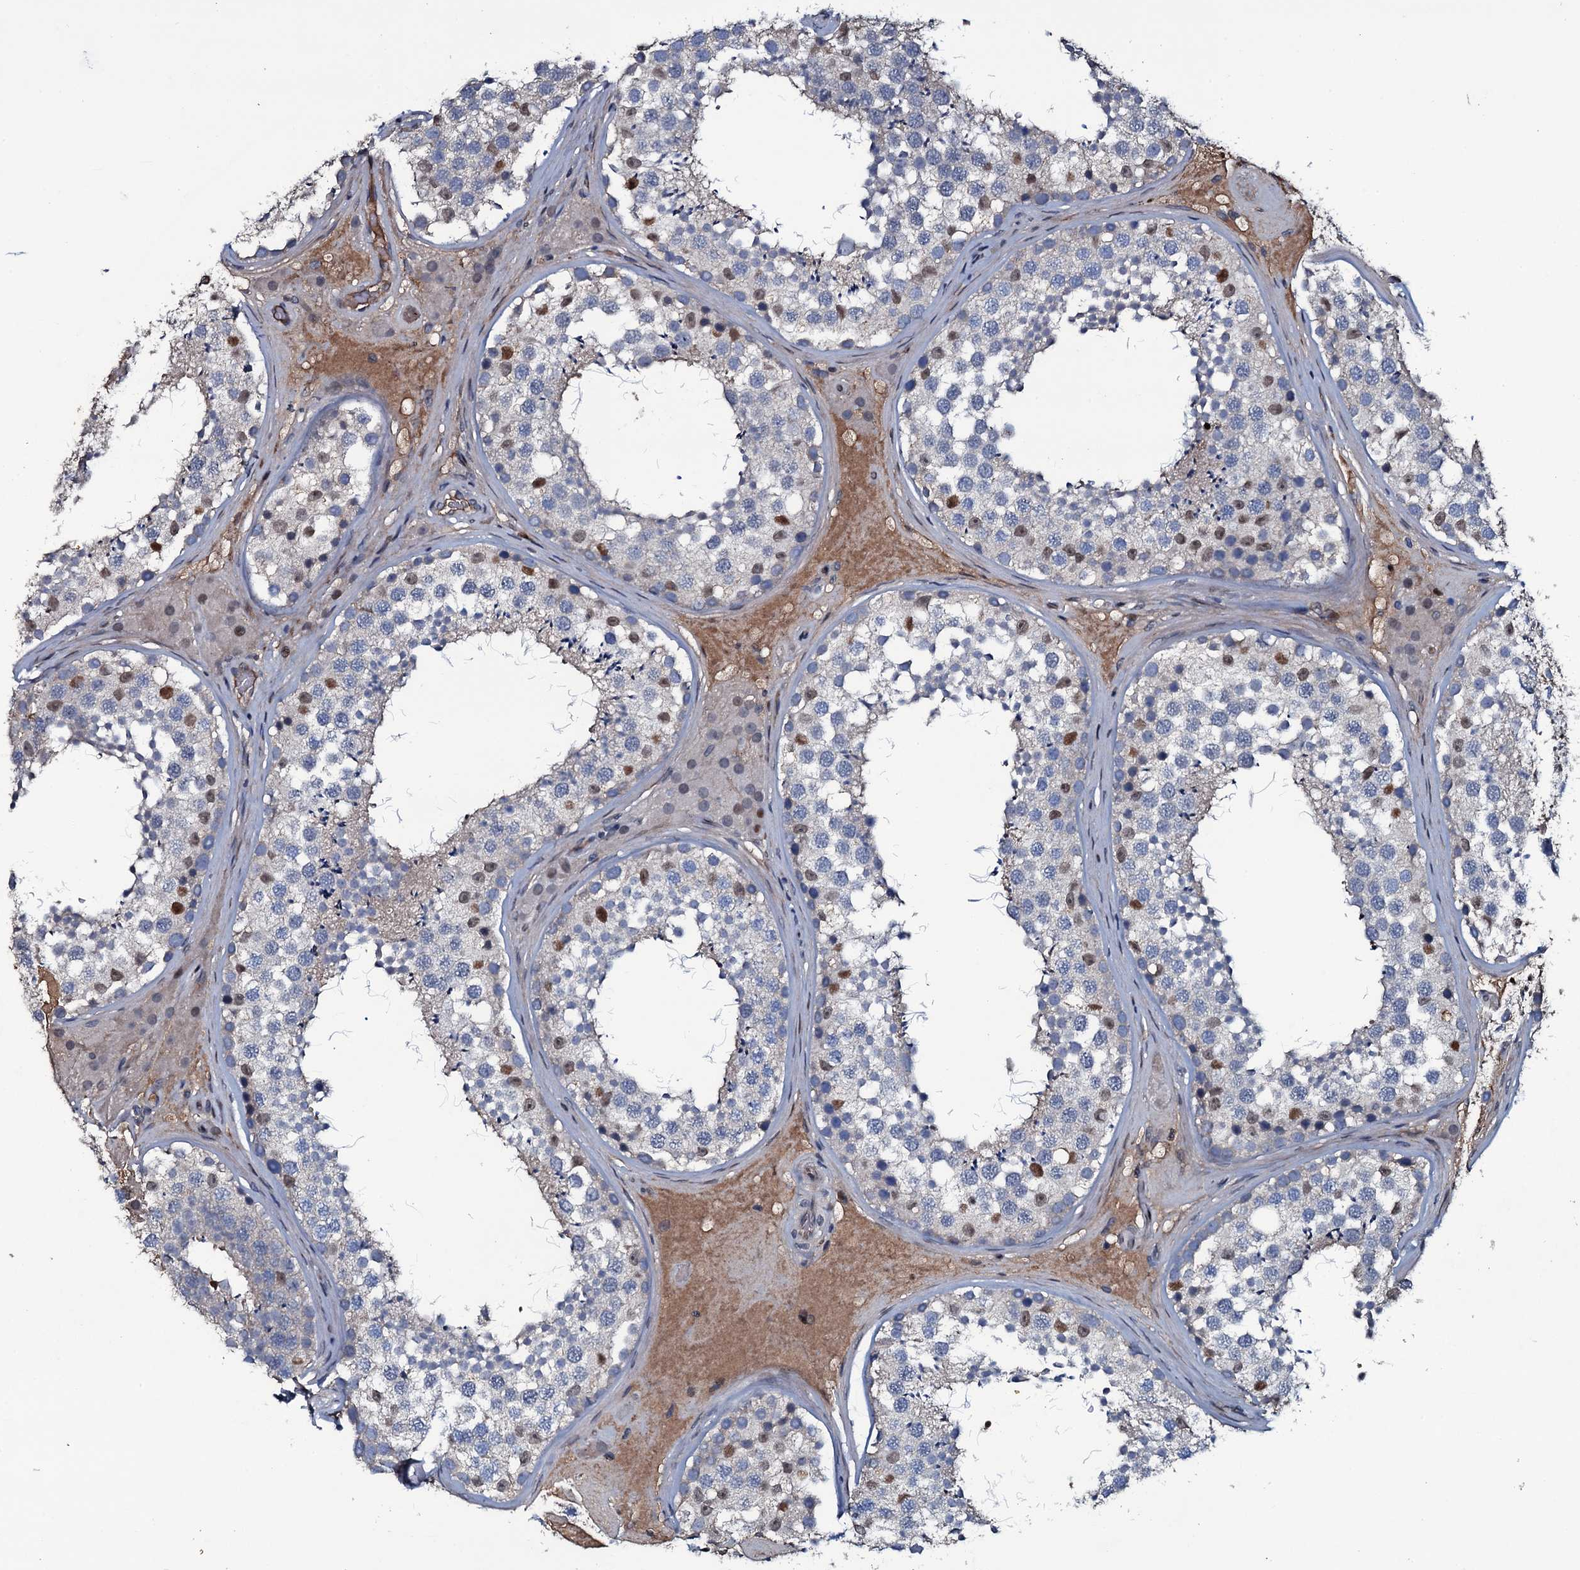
{"staining": {"intensity": "moderate", "quantity": "<25%", "location": "nuclear"}, "tissue": "testis", "cell_type": "Cells in seminiferous ducts", "image_type": "normal", "snomed": [{"axis": "morphology", "description": "Normal tissue, NOS"}, {"axis": "topography", "description": "Testis"}], "caption": "Testis was stained to show a protein in brown. There is low levels of moderate nuclear staining in about <25% of cells in seminiferous ducts.", "gene": "LYG2", "patient": {"sex": "male", "age": 46}}